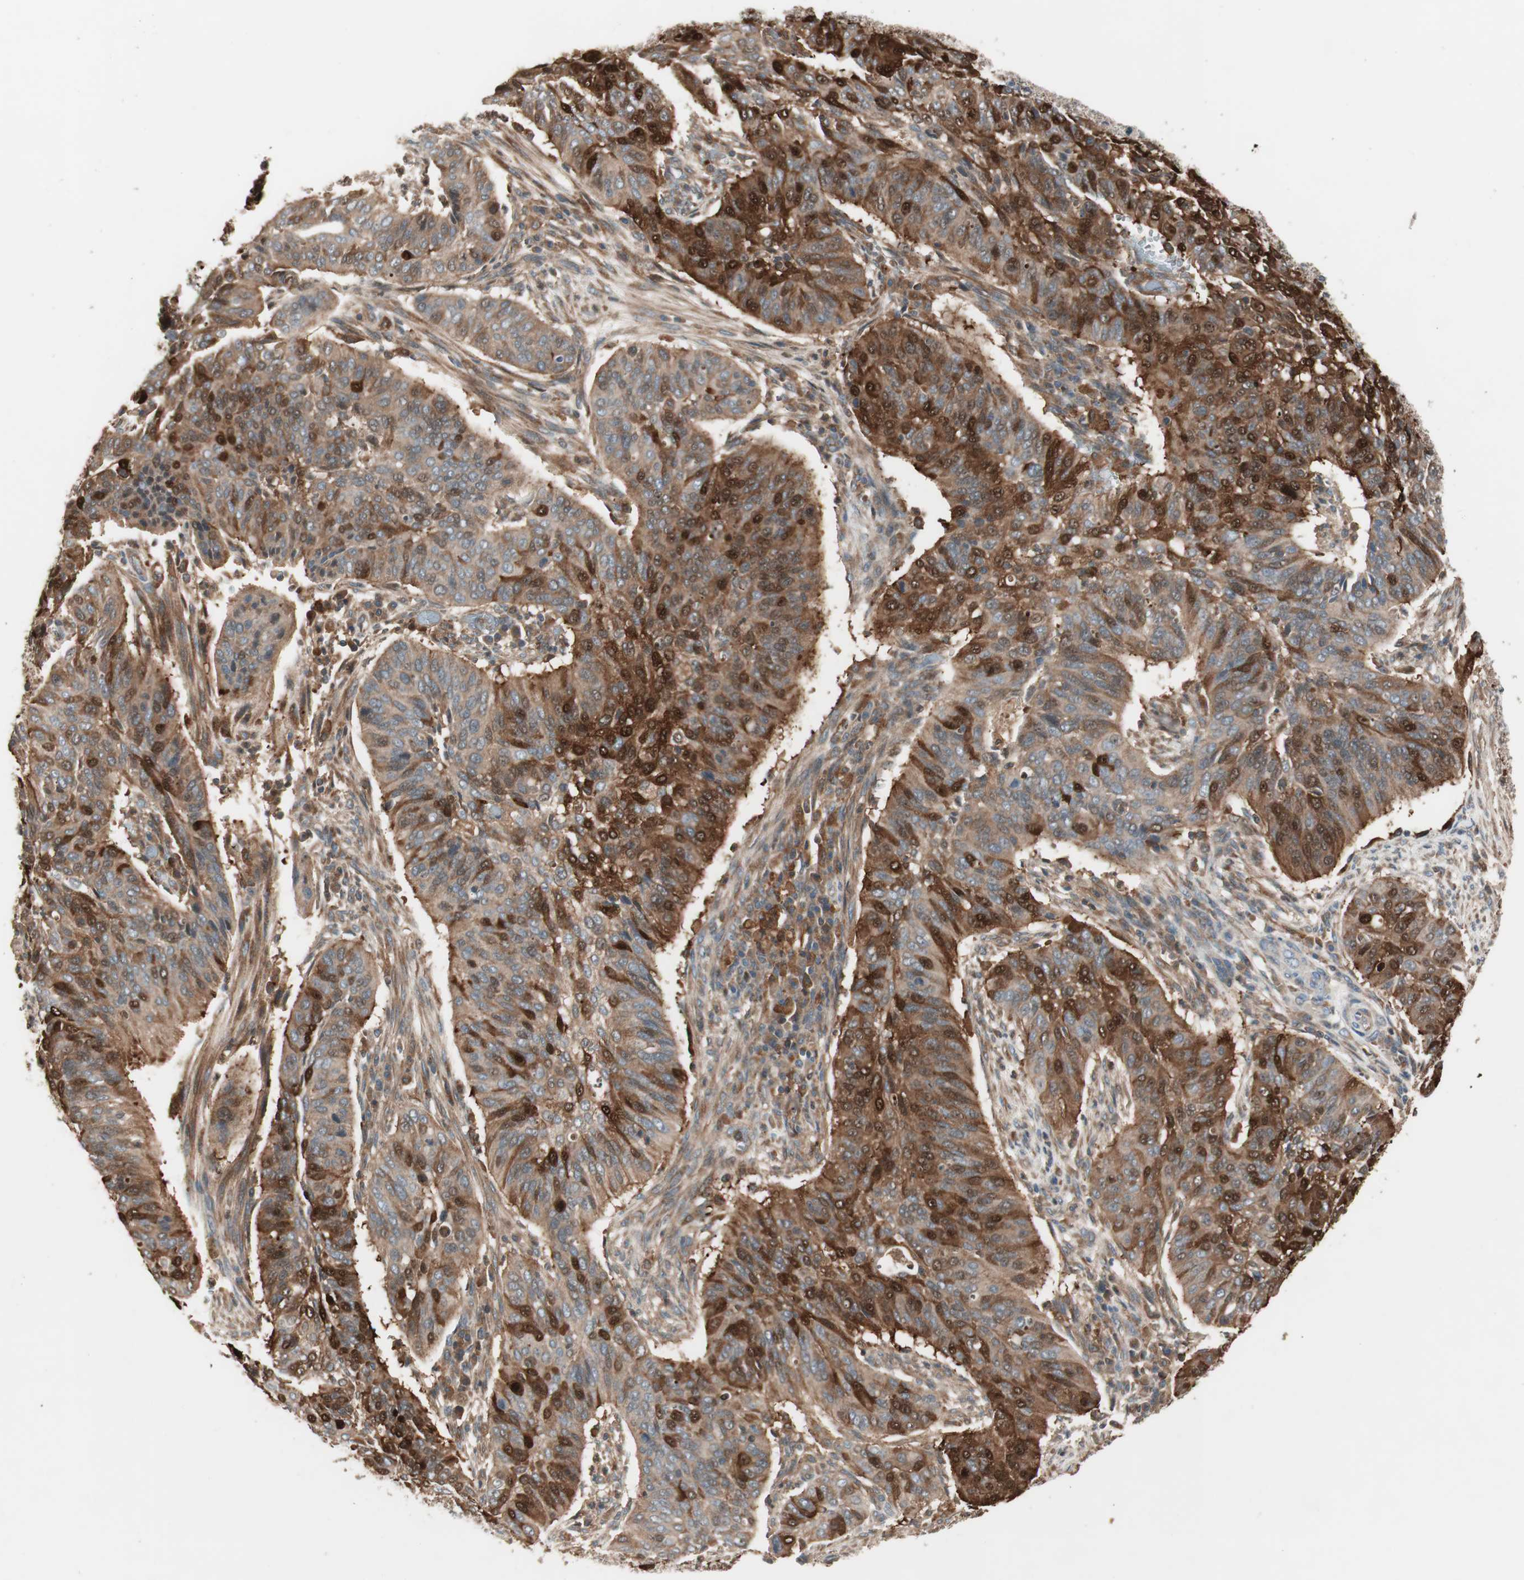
{"staining": {"intensity": "strong", "quantity": ">75%", "location": "cytoplasmic/membranous"}, "tissue": "cervical cancer", "cell_type": "Tumor cells", "image_type": "cancer", "snomed": [{"axis": "morphology", "description": "Squamous cell carcinoma, NOS"}, {"axis": "topography", "description": "Cervix"}], "caption": "Protein staining displays strong cytoplasmic/membranous staining in approximately >75% of tumor cells in cervical cancer.", "gene": "STAB1", "patient": {"sex": "female", "age": 39}}